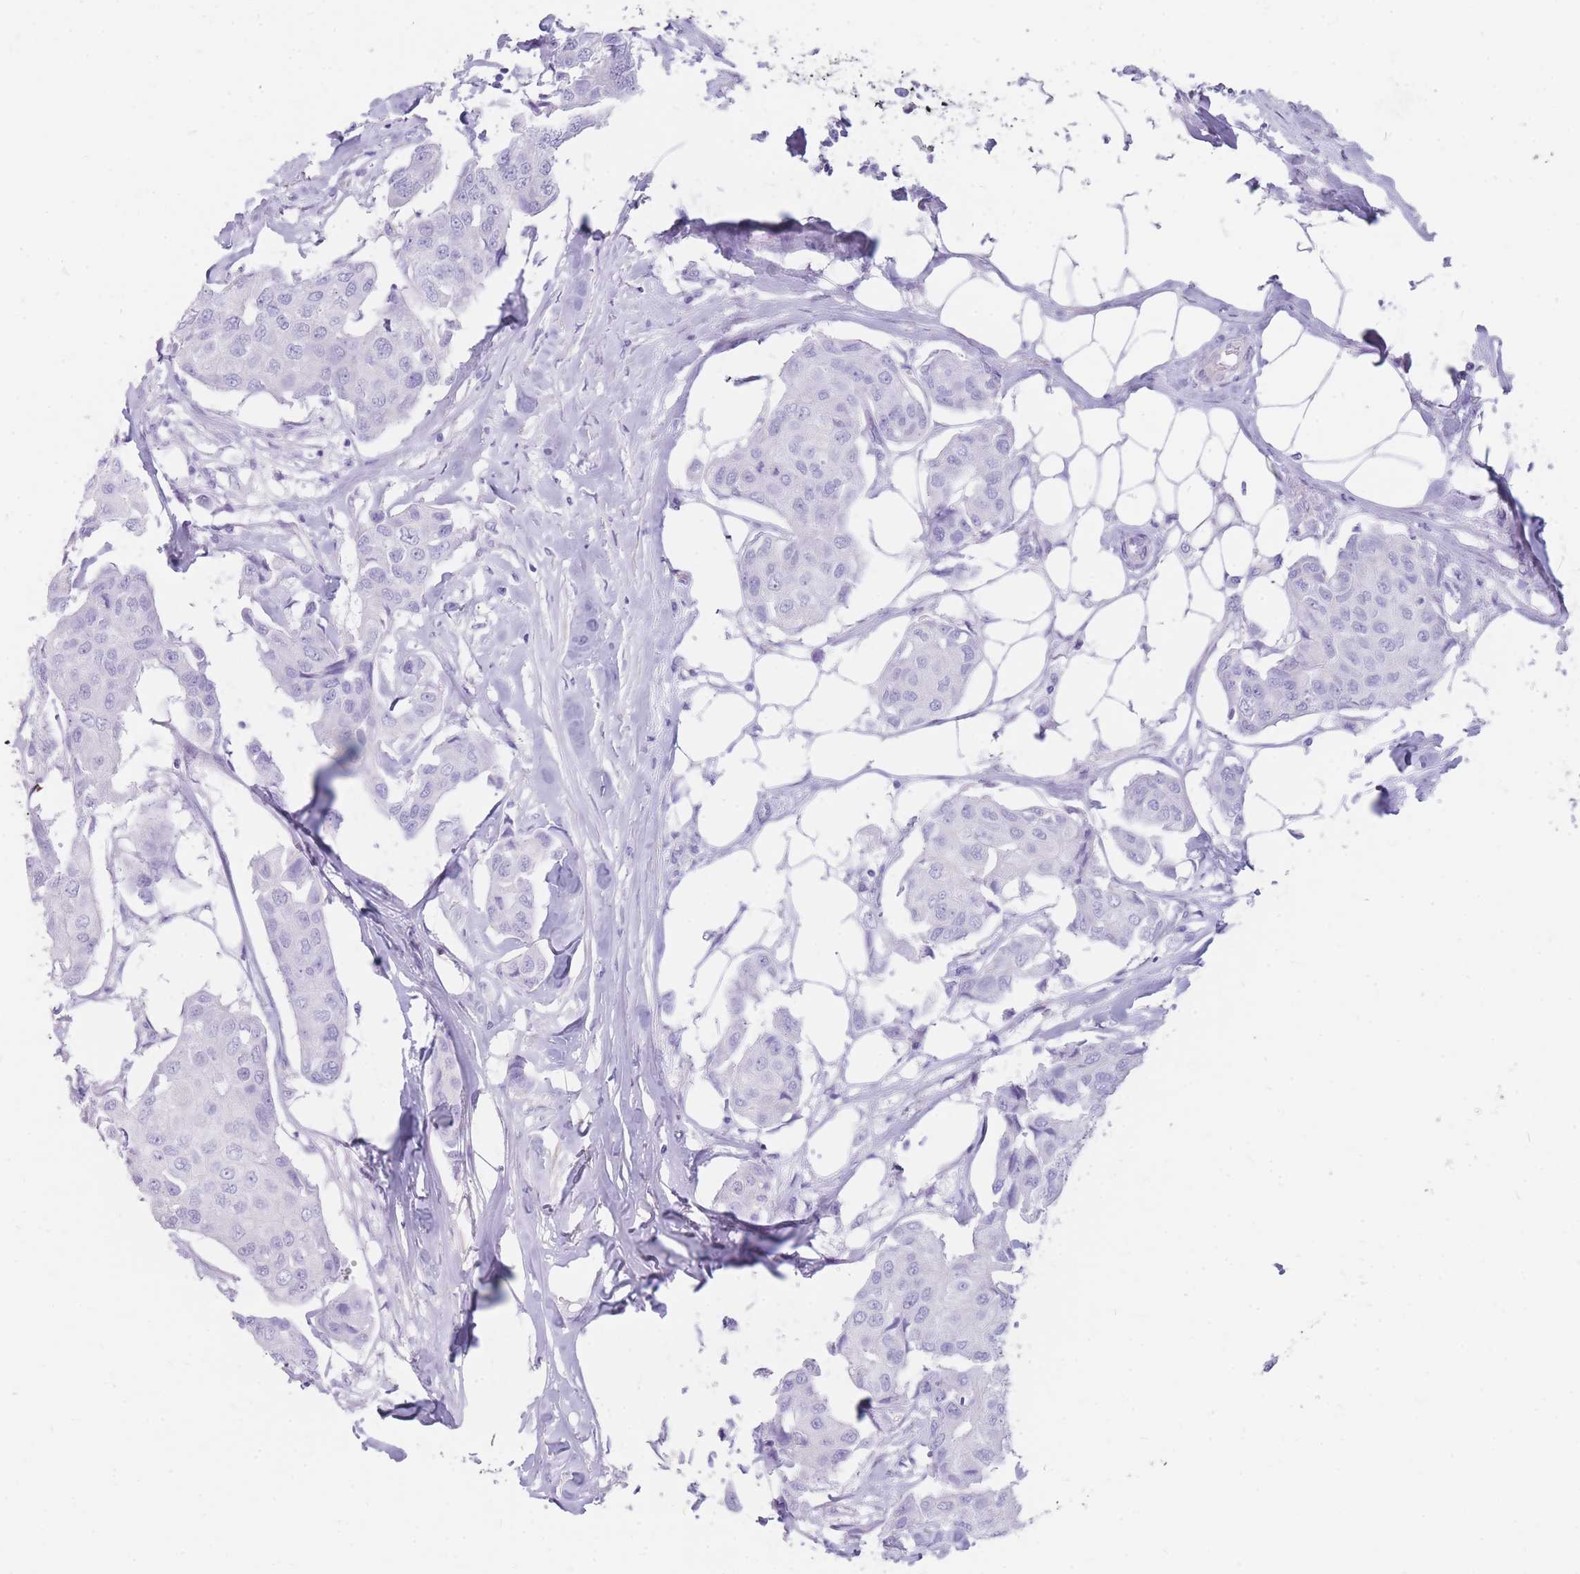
{"staining": {"intensity": "negative", "quantity": "none", "location": "none"}, "tissue": "breast cancer", "cell_type": "Tumor cells", "image_type": "cancer", "snomed": [{"axis": "morphology", "description": "Duct carcinoma"}, {"axis": "topography", "description": "Breast"}, {"axis": "topography", "description": "Lymph node"}], "caption": "This is an IHC photomicrograph of breast intraductal carcinoma. There is no positivity in tumor cells.", "gene": "MTSS2", "patient": {"sex": "female", "age": 80}}